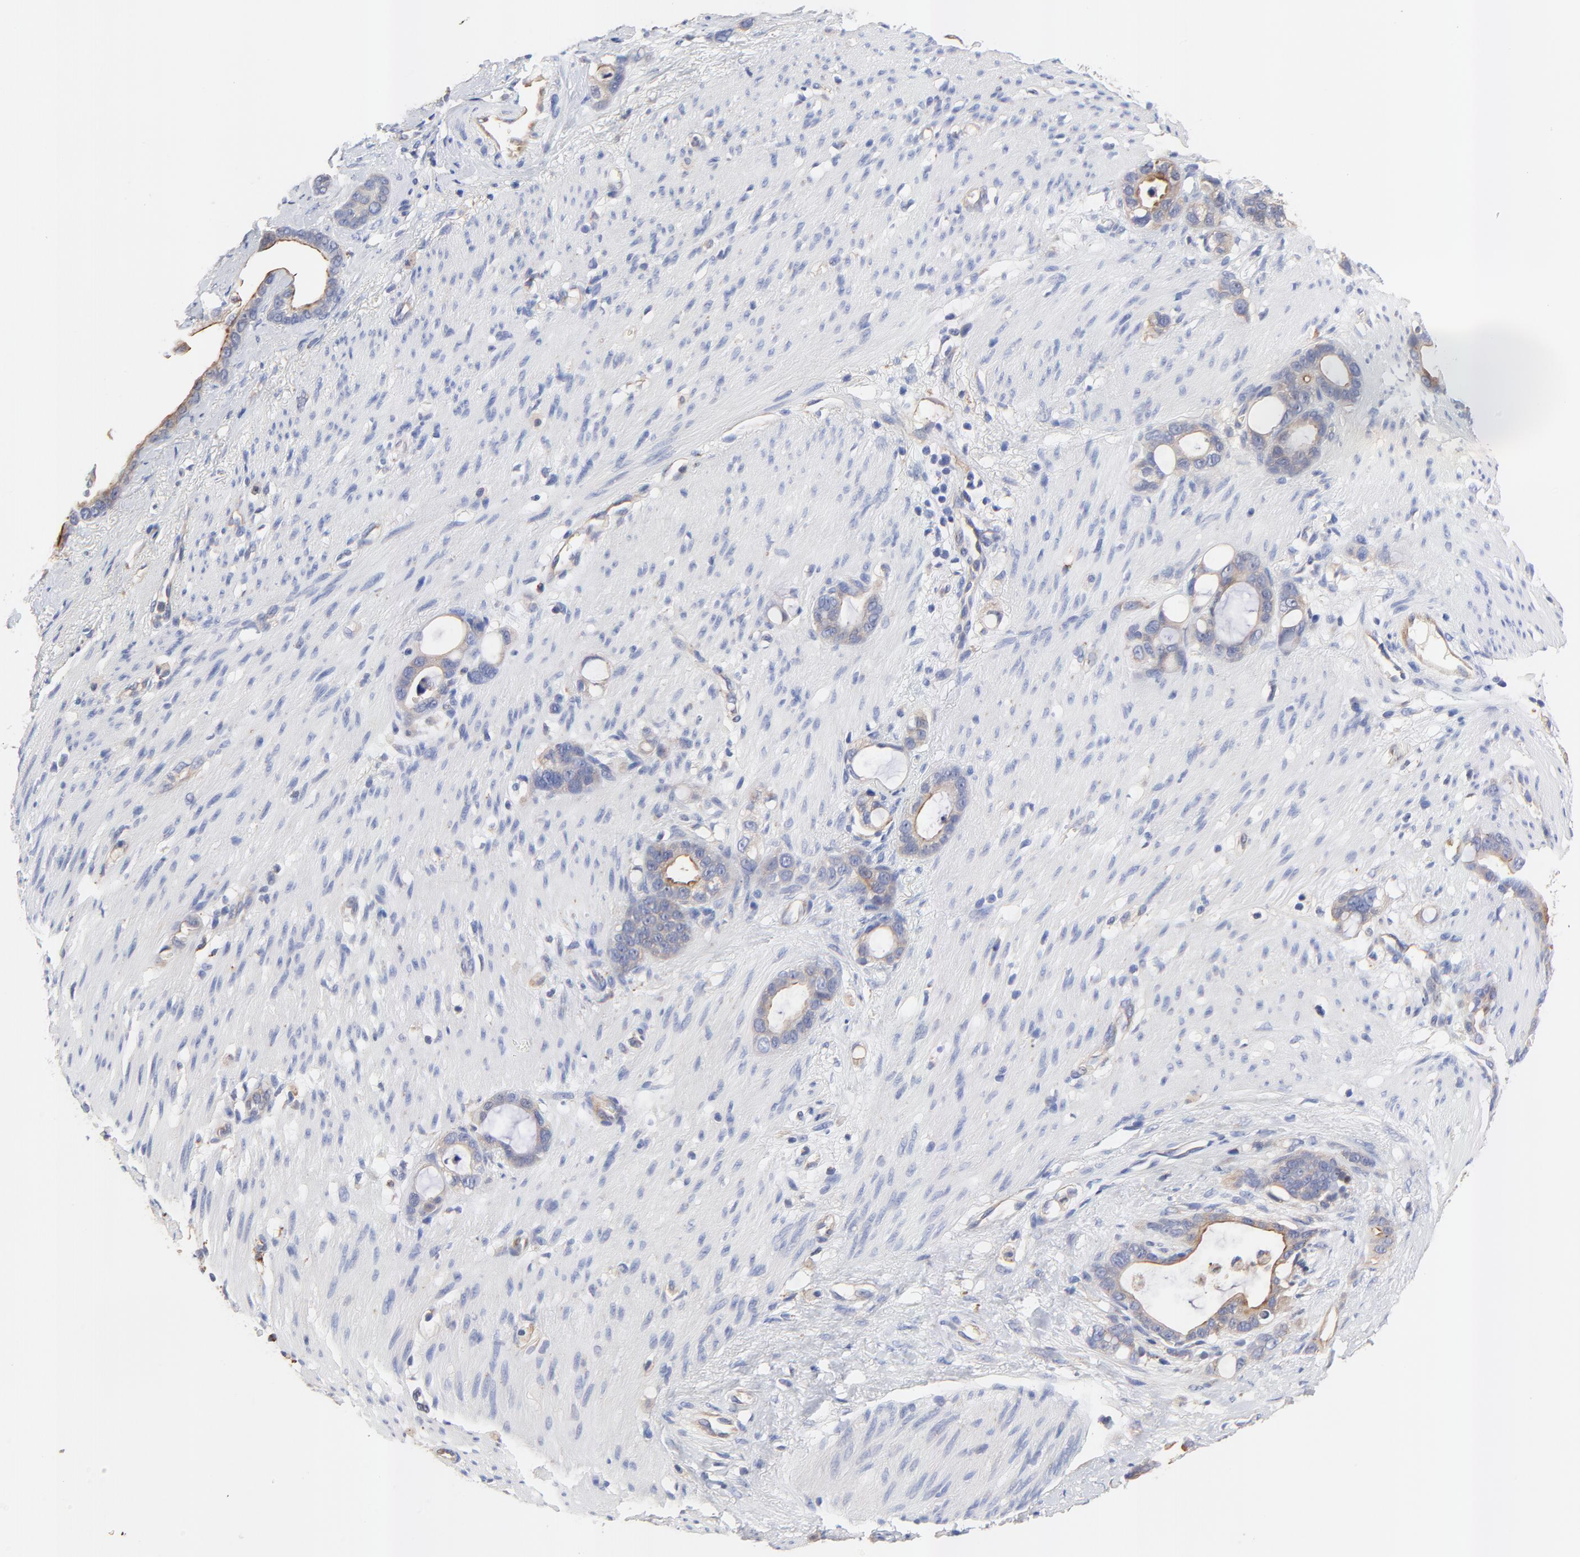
{"staining": {"intensity": "moderate", "quantity": "25%-75%", "location": "cytoplasmic/membranous"}, "tissue": "stomach cancer", "cell_type": "Tumor cells", "image_type": "cancer", "snomed": [{"axis": "morphology", "description": "Adenocarcinoma, NOS"}, {"axis": "topography", "description": "Stomach"}], "caption": "Adenocarcinoma (stomach) tissue reveals moderate cytoplasmic/membranous expression in about 25%-75% of tumor cells", "gene": "FBXL2", "patient": {"sex": "female", "age": 75}}